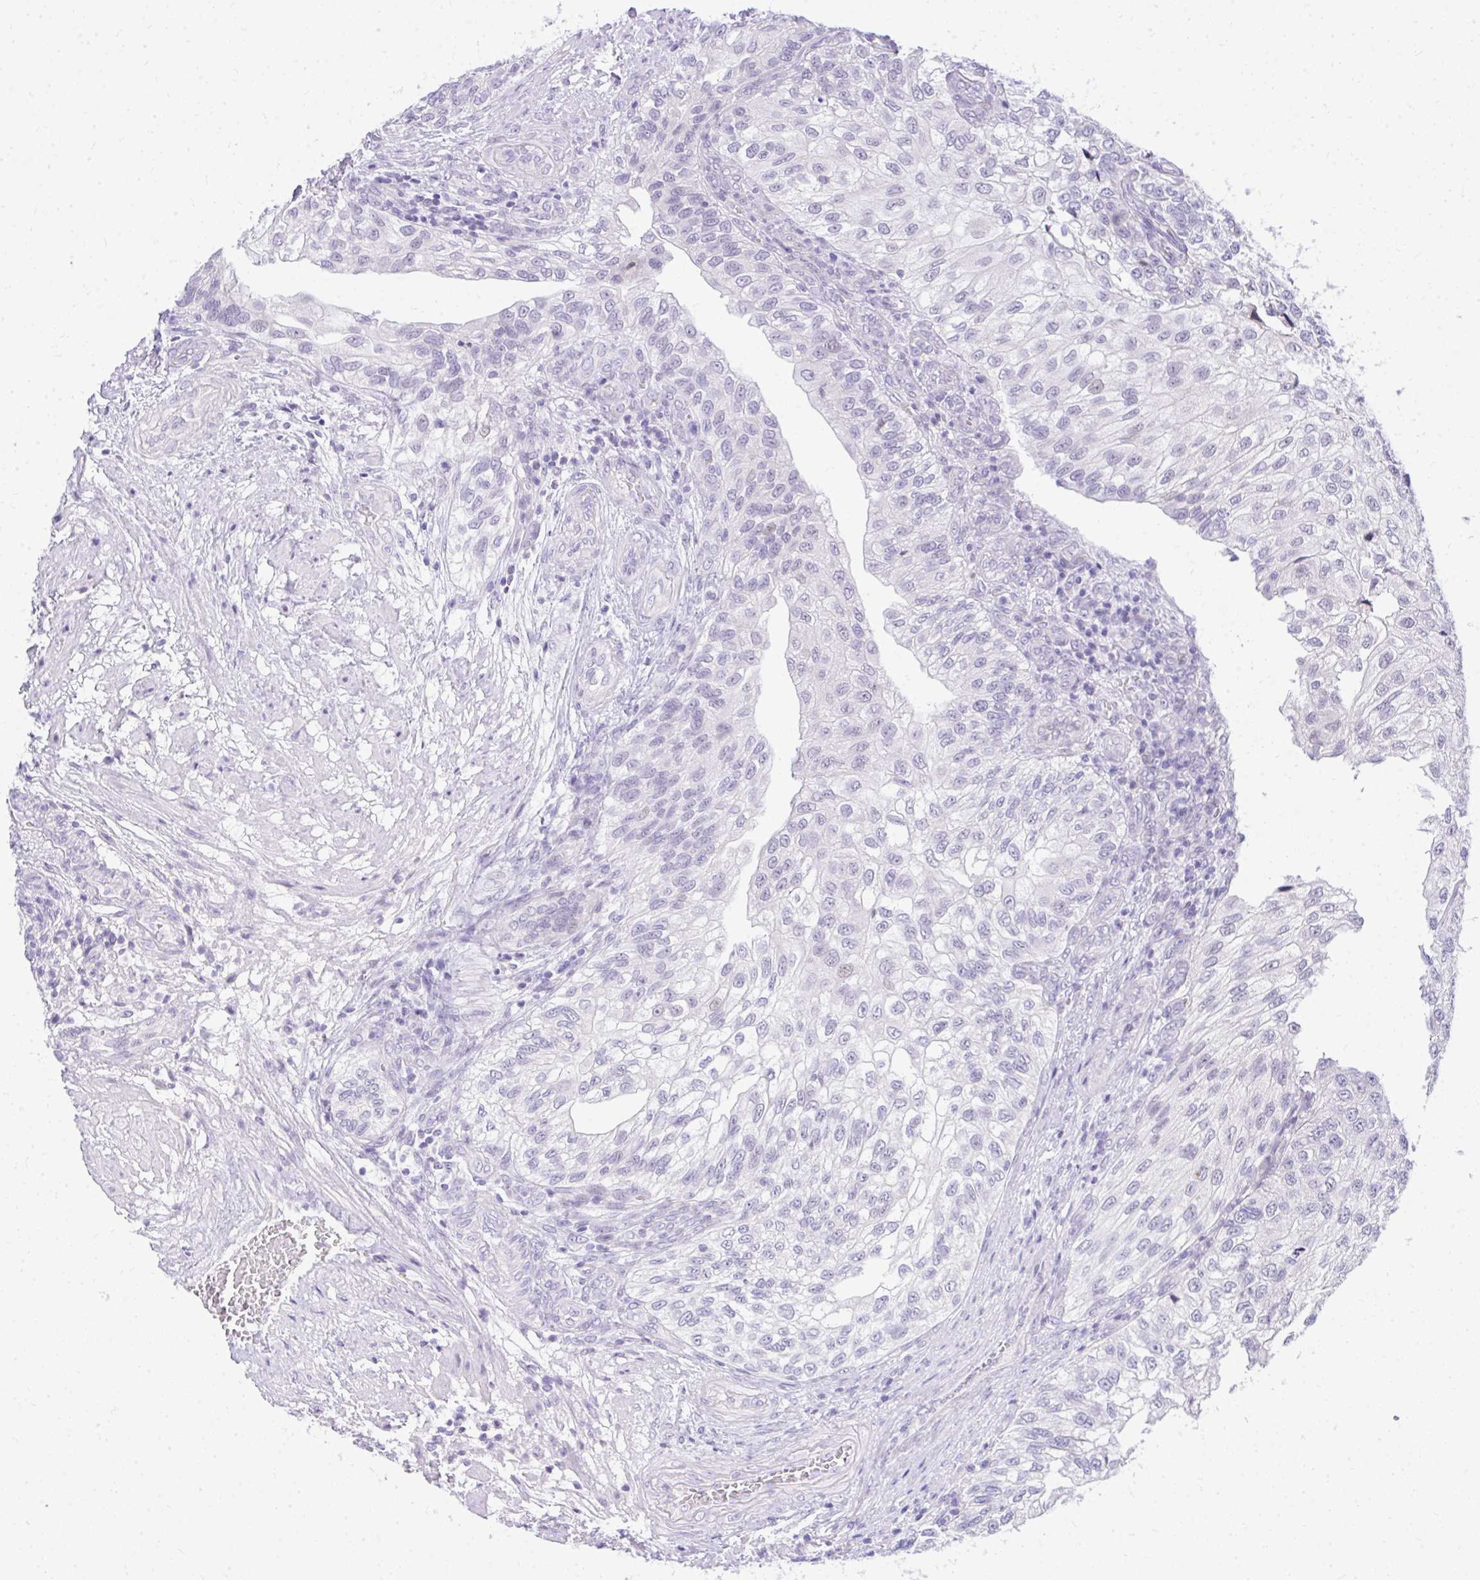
{"staining": {"intensity": "weak", "quantity": "<25%", "location": "nuclear"}, "tissue": "urothelial cancer", "cell_type": "Tumor cells", "image_type": "cancer", "snomed": [{"axis": "morphology", "description": "Urothelial carcinoma, NOS"}, {"axis": "topography", "description": "Urinary bladder"}], "caption": "There is no significant expression in tumor cells of urothelial cancer.", "gene": "EID3", "patient": {"sex": "male", "age": 87}}